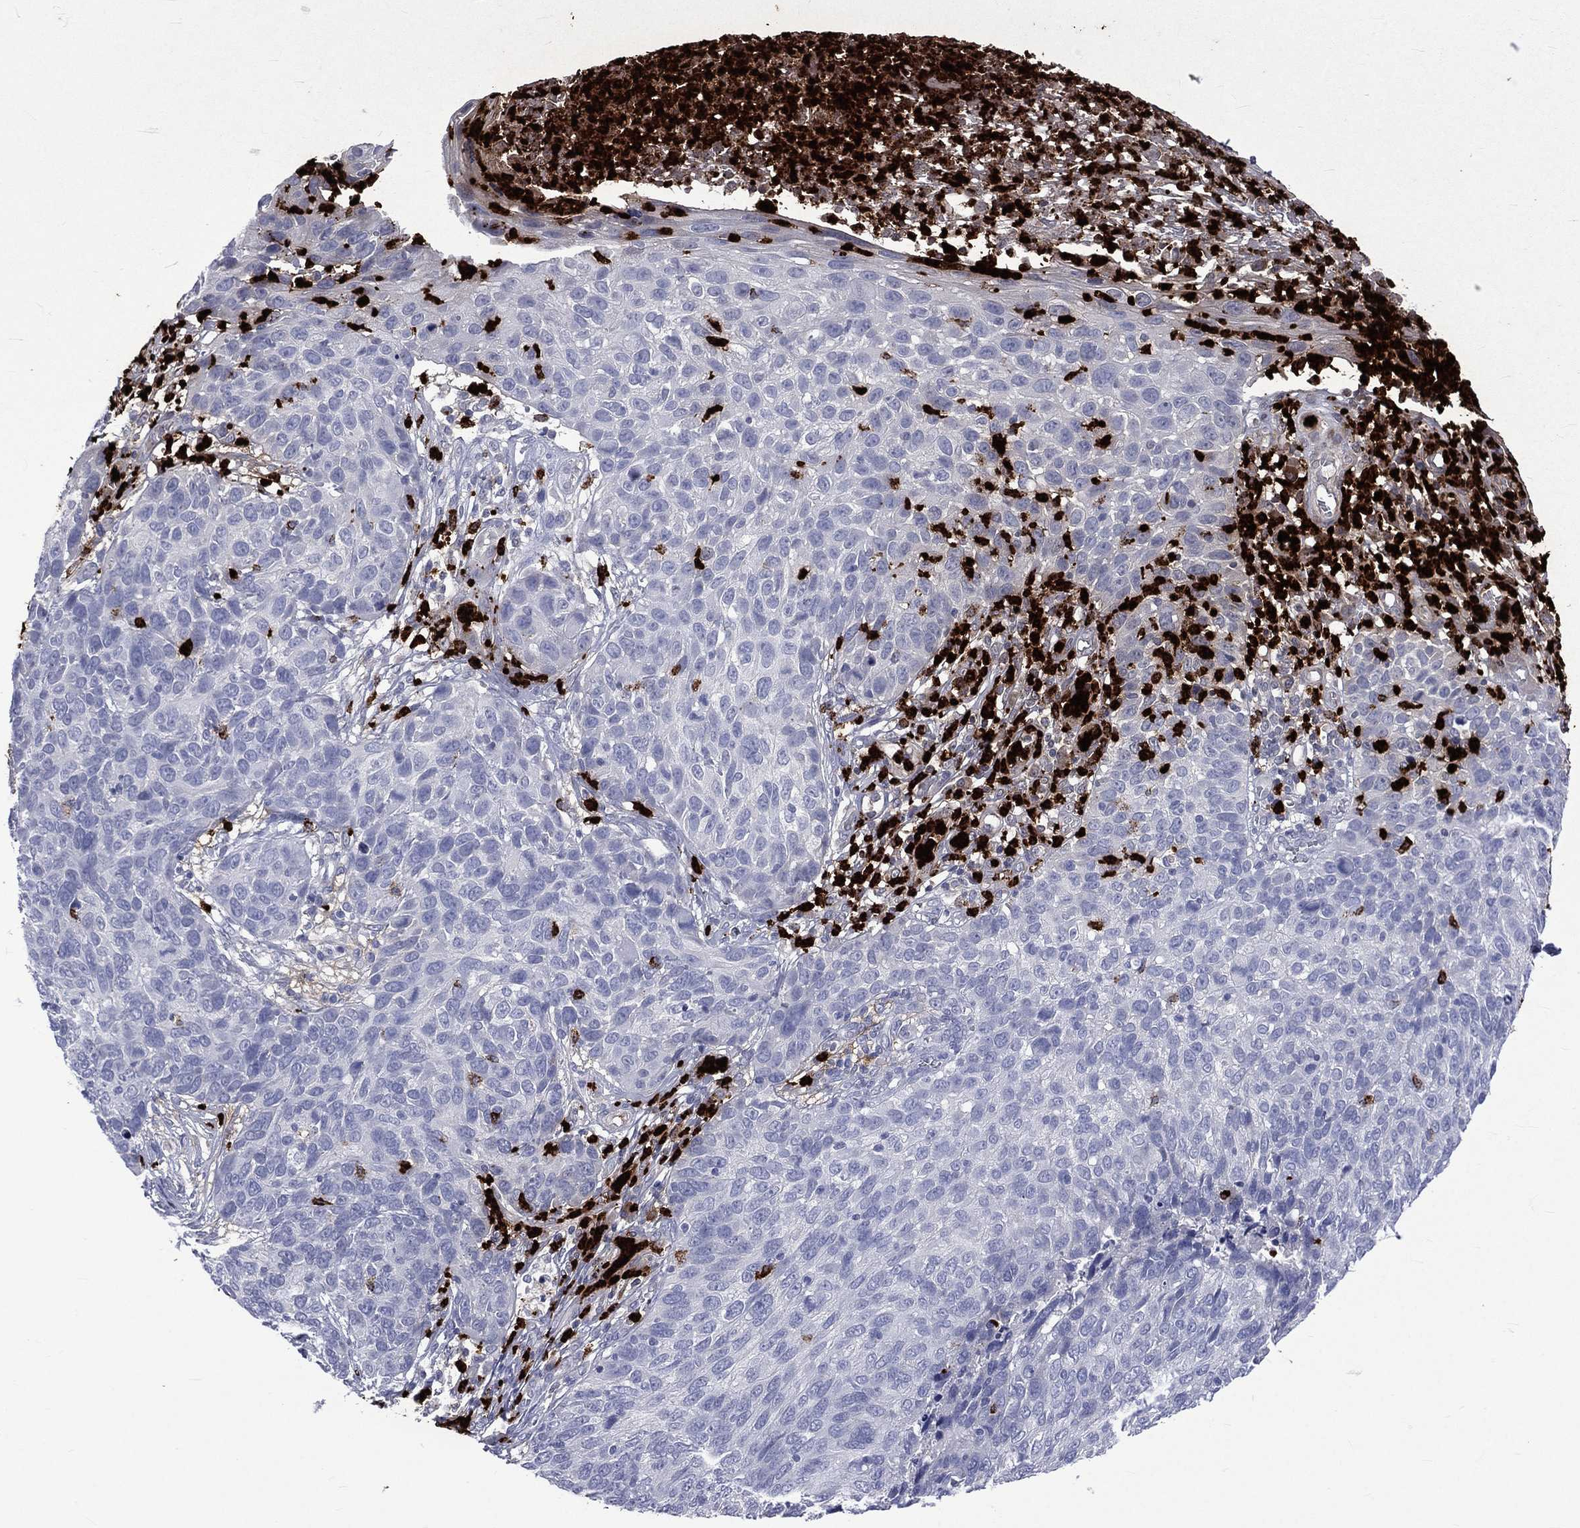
{"staining": {"intensity": "negative", "quantity": "none", "location": "none"}, "tissue": "skin cancer", "cell_type": "Tumor cells", "image_type": "cancer", "snomed": [{"axis": "morphology", "description": "Squamous cell carcinoma, NOS"}, {"axis": "topography", "description": "Skin"}], "caption": "Image shows no protein expression in tumor cells of skin cancer (squamous cell carcinoma) tissue.", "gene": "ELANE", "patient": {"sex": "male", "age": 92}}